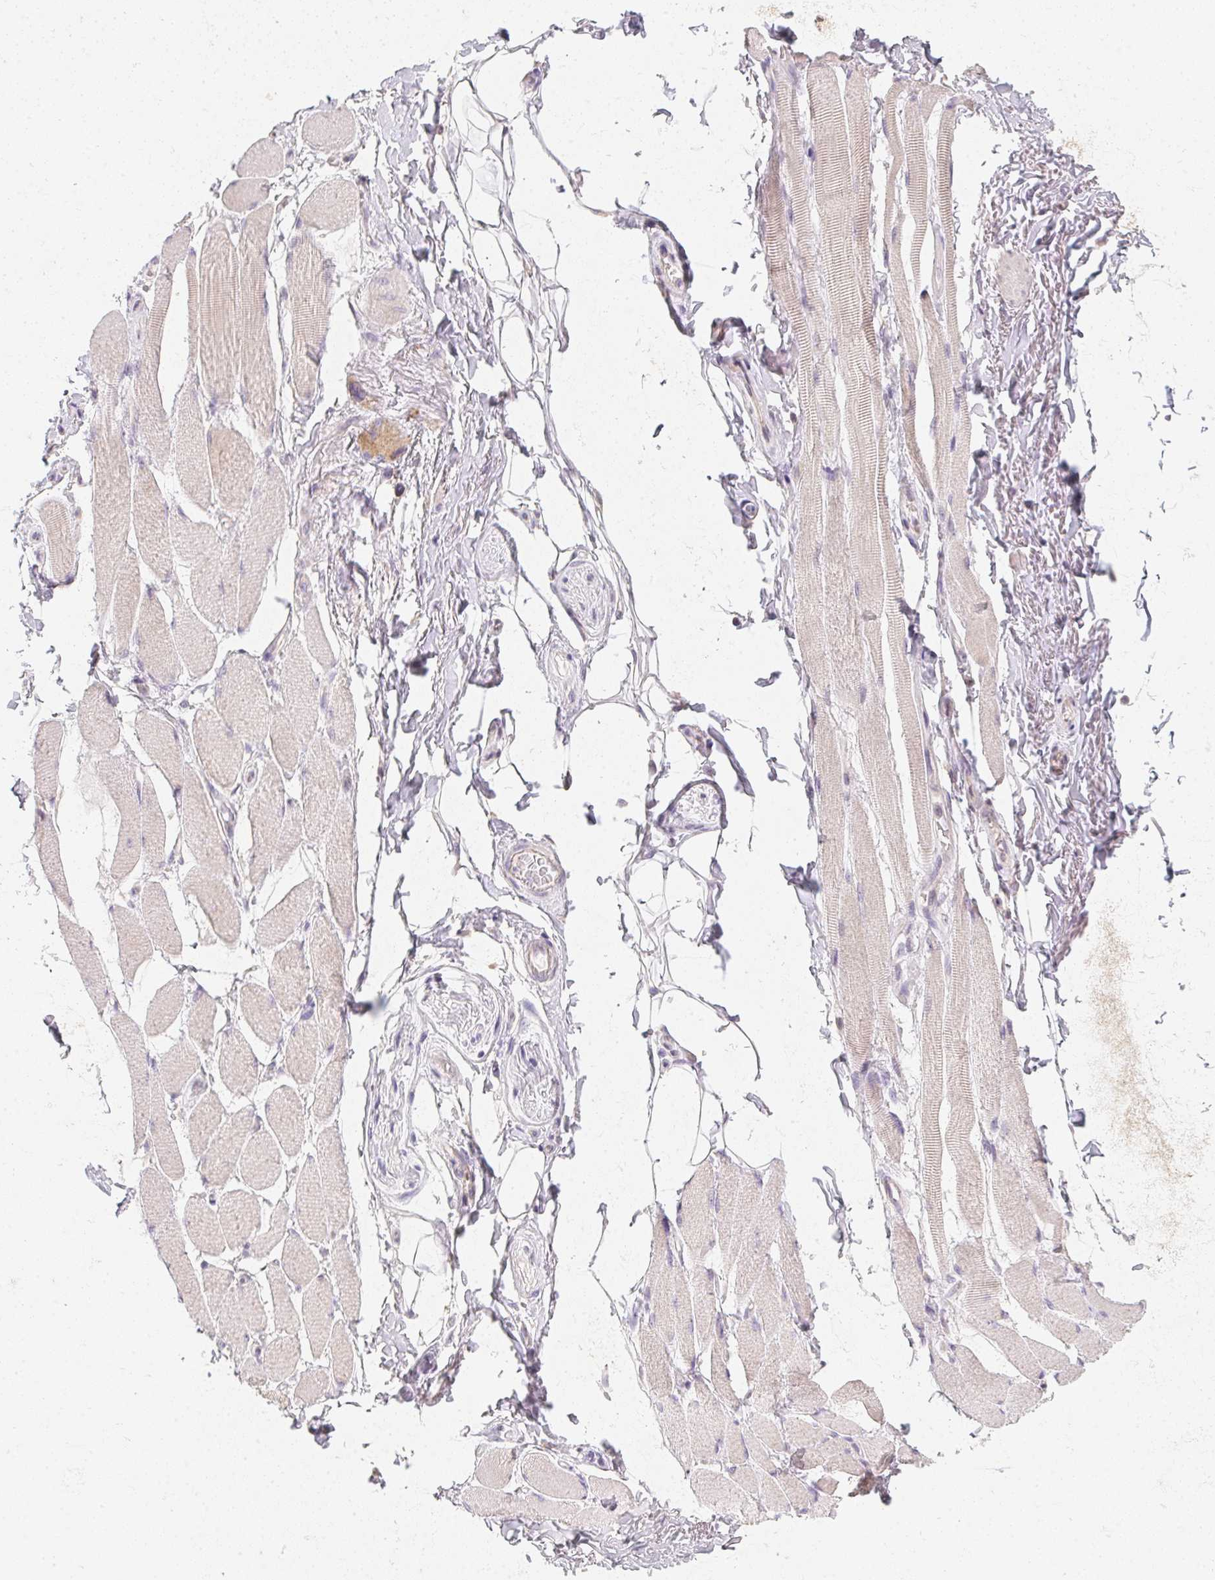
{"staining": {"intensity": "negative", "quantity": "none", "location": "none"}, "tissue": "skeletal muscle", "cell_type": "Myocytes", "image_type": "normal", "snomed": [{"axis": "morphology", "description": "Normal tissue, NOS"}, {"axis": "topography", "description": "Skeletal muscle"}, {"axis": "topography", "description": "Anal"}, {"axis": "topography", "description": "Peripheral nerve tissue"}], "caption": "Human skeletal muscle stained for a protein using immunohistochemistry (IHC) reveals no expression in myocytes.", "gene": "ZBBX", "patient": {"sex": "male", "age": 53}}